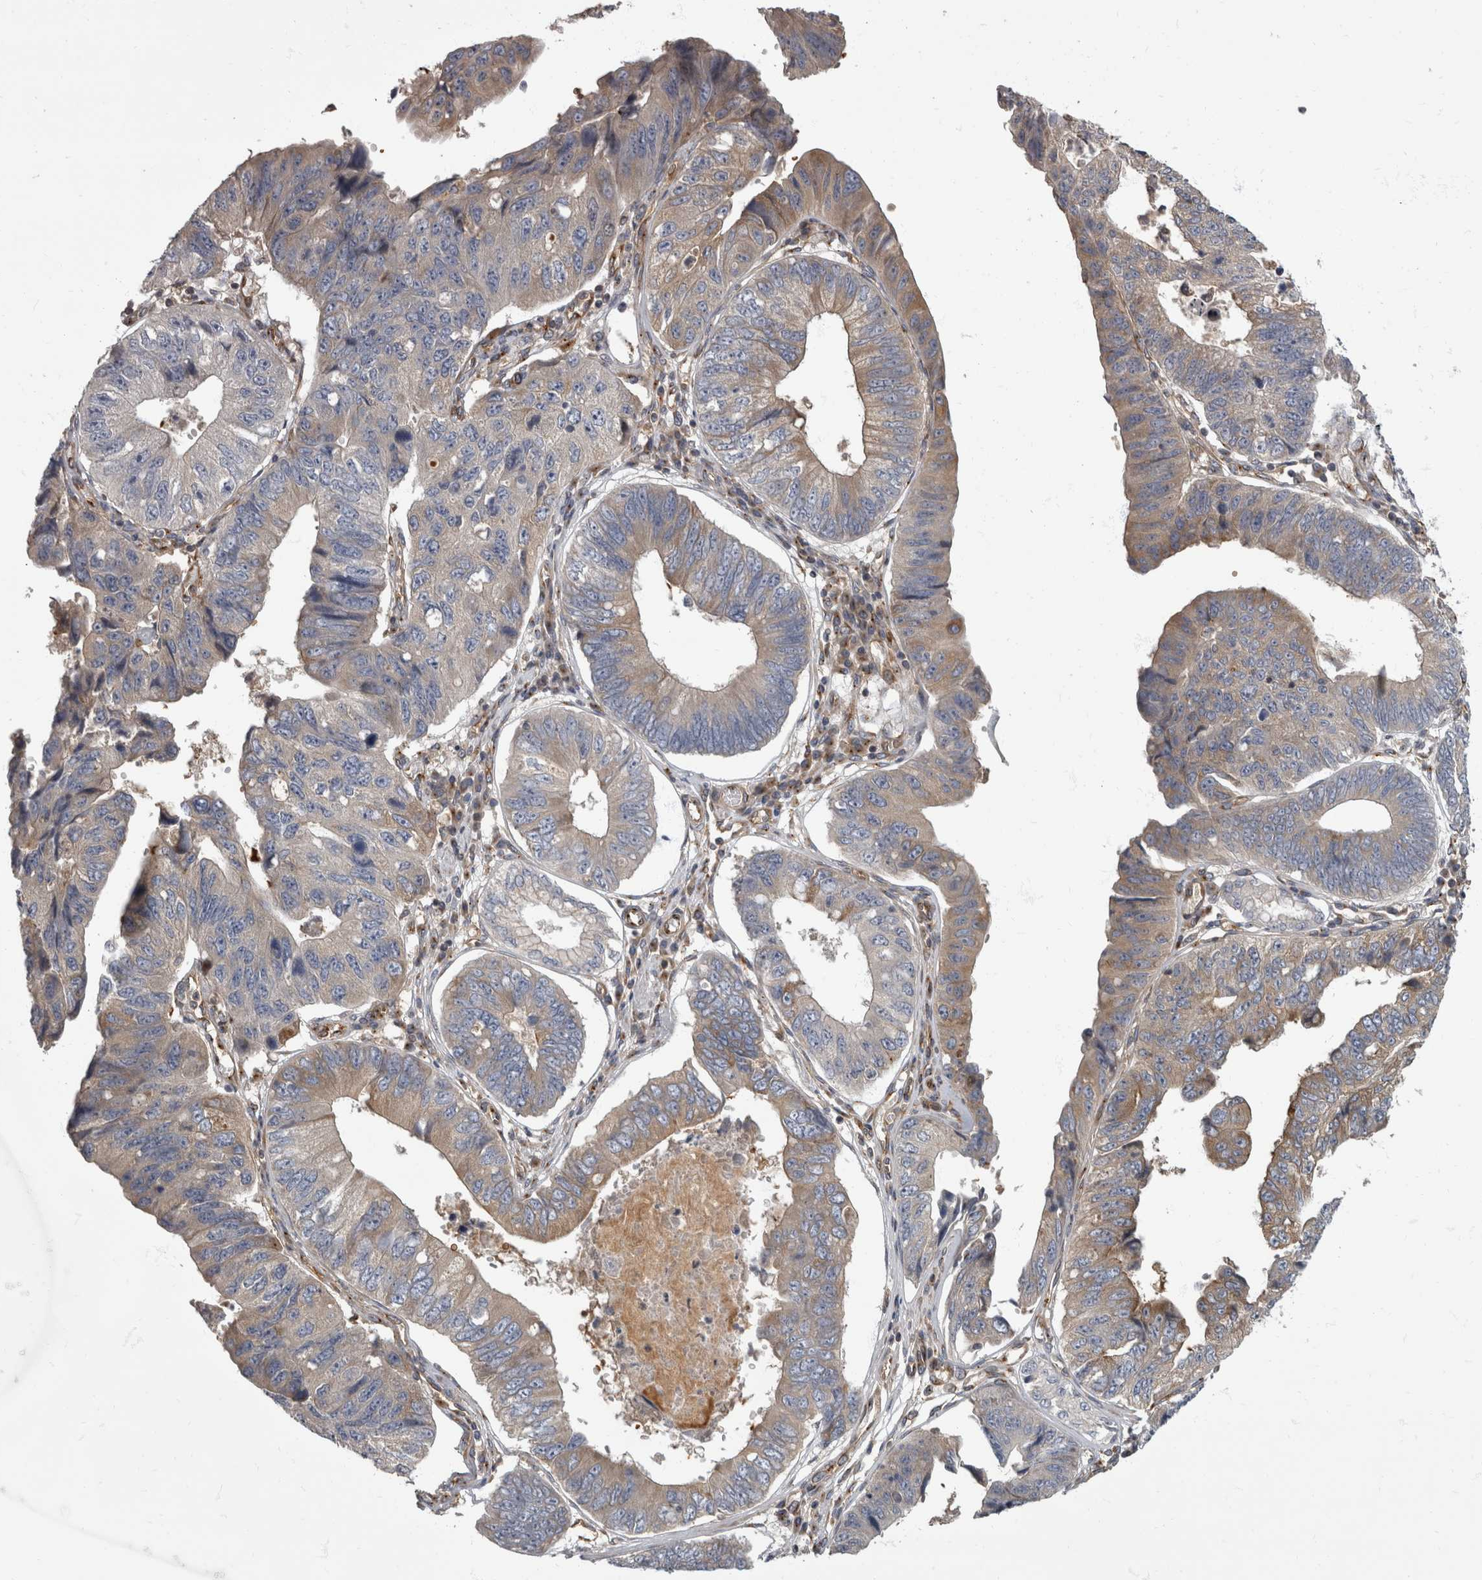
{"staining": {"intensity": "weak", "quantity": "<25%", "location": "cytoplasmic/membranous"}, "tissue": "stomach cancer", "cell_type": "Tumor cells", "image_type": "cancer", "snomed": [{"axis": "morphology", "description": "Adenocarcinoma, NOS"}, {"axis": "topography", "description": "Stomach"}], "caption": "This histopathology image is of stomach cancer (adenocarcinoma) stained with IHC to label a protein in brown with the nuclei are counter-stained blue. There is no positivity in tumor cells.", "gene": "HOOK3", "patient": {"sex": "male", "age": 59}}